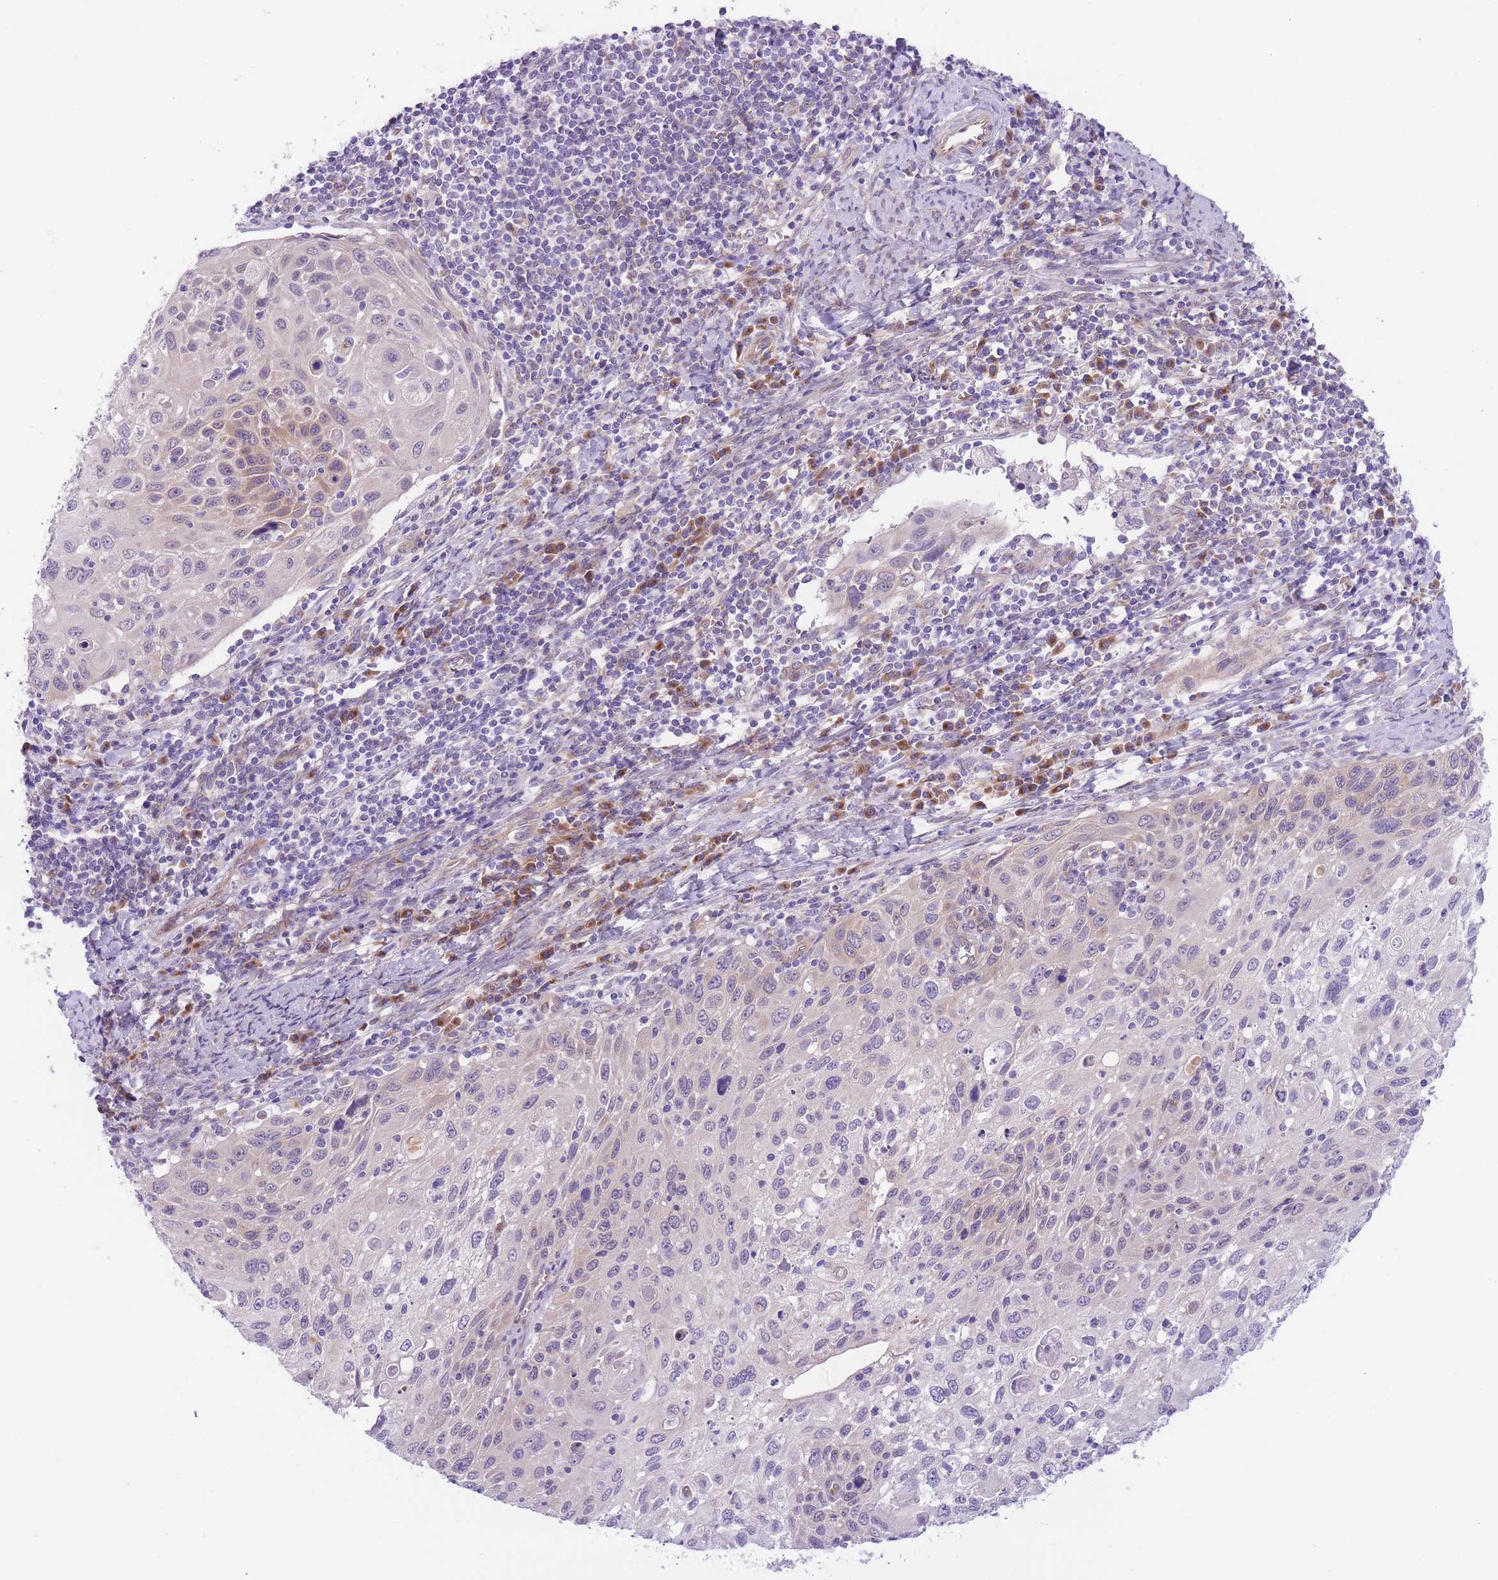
{"staining": {"intensity": "negative", "quantity": "none", "location": "none"}, "tissue": "cervical cancer", "cell_type": "Tumor cells", "image_type": "cancer", "snomed": [{"axis": "morphology", "description": "Squamous cell carcinoma, NOS"}, {"axis": "topography", "description": "Cervix"}], "caption": "High power microscopy histopathology image of an immunohistochemistry (IHC) histopathology image of cervical cancer (squamous cell carcinoma), revealing no significant expression in tumor cells.", "gene": "WWOX", "patient": {"sex": "female", "age": 70}}